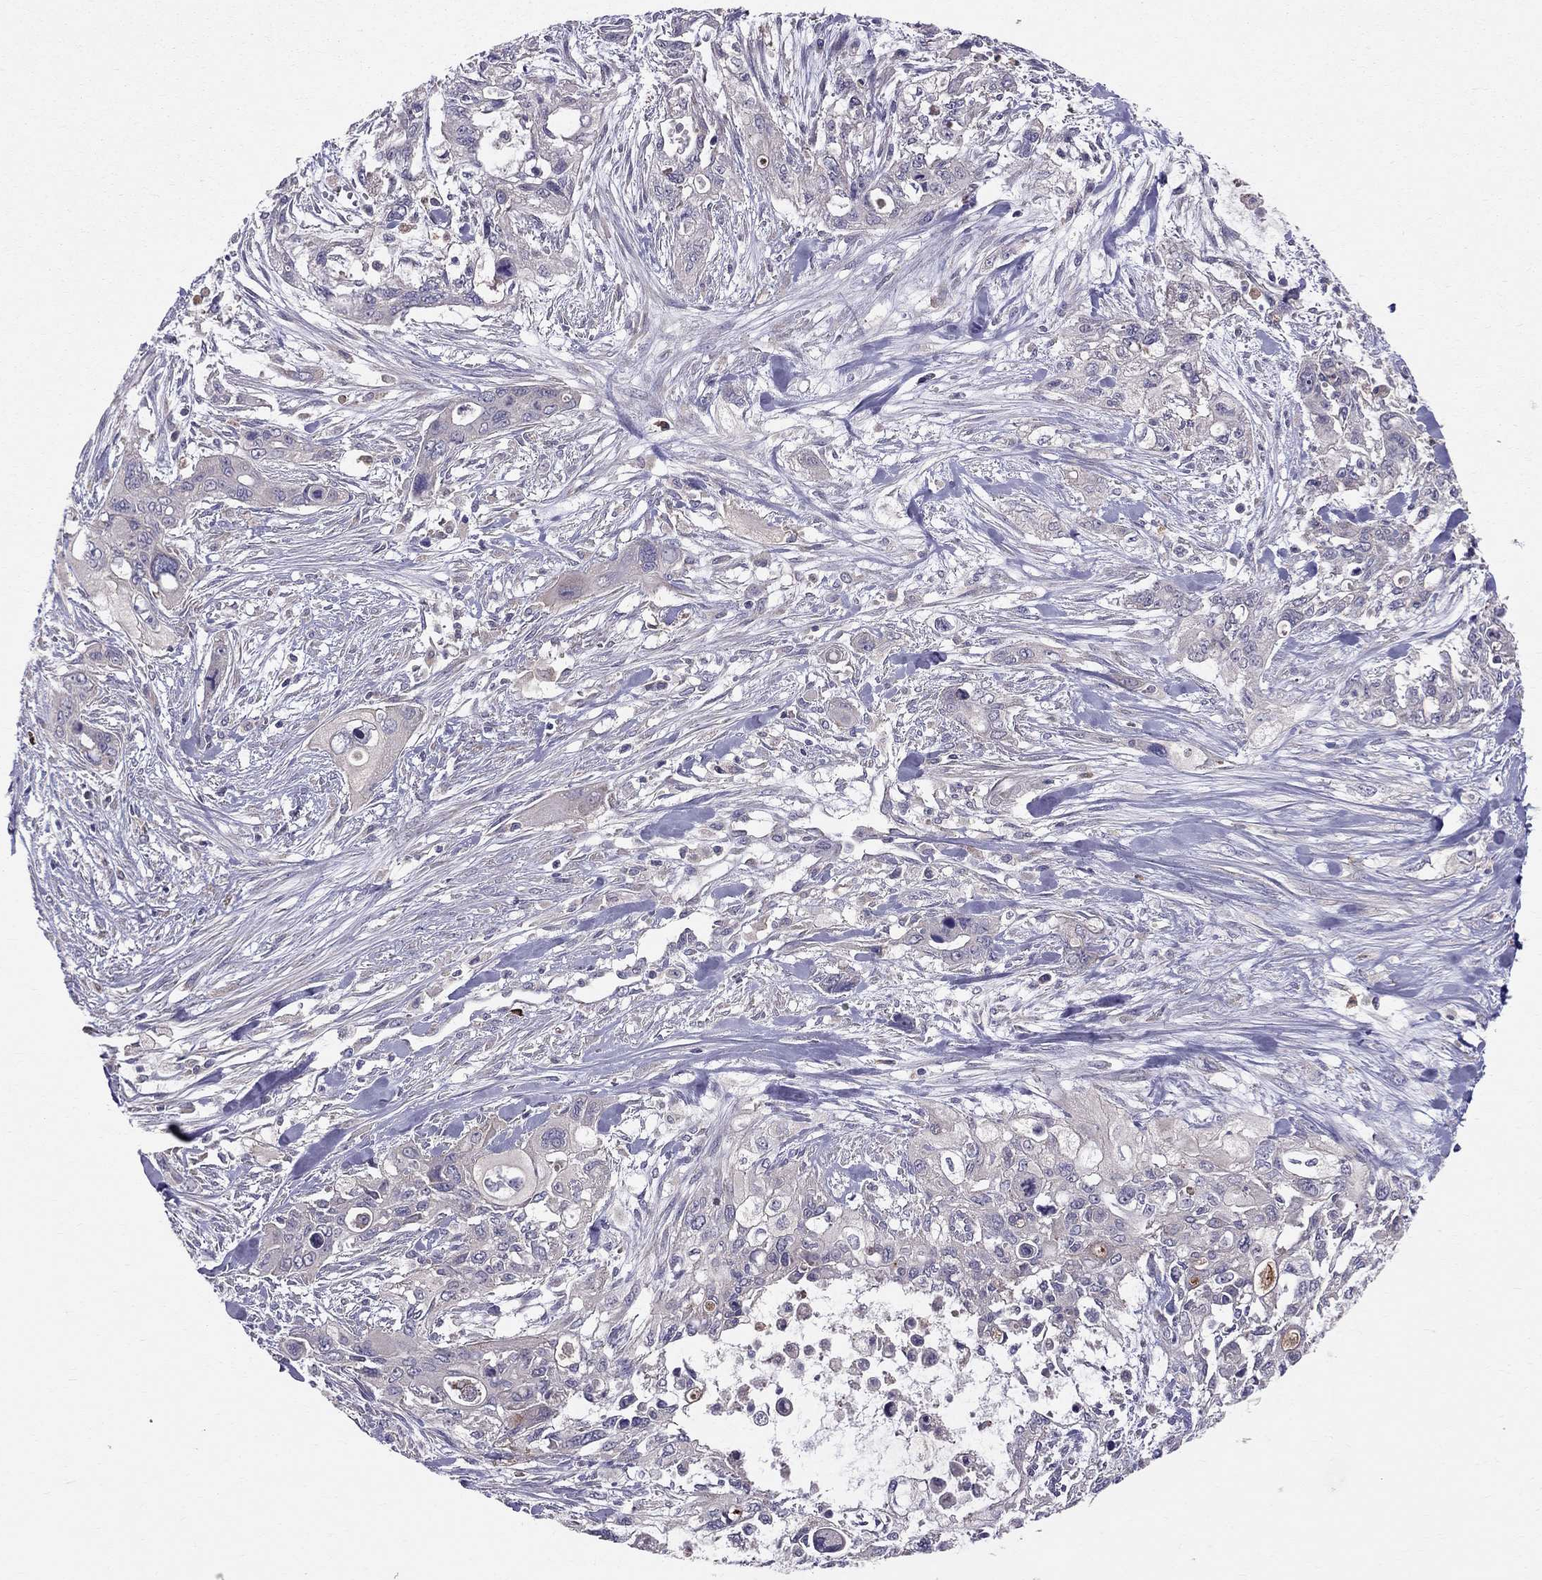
{"staining": {"intensity": "negative", "quantity": "none", "location": "none"}, "tissue": "pancreatic cancer", "cell_type": "Tumor cells", "image_type": "cancer", "snomed": [{"axis": "morphology", "description": "Adenocarcinoma, NOS"}, {"axis": "topography", "description": "Pancreas"}], "caption": "Immunohistochemistry (IHC) photomicrograph of pancreatic cancer stained for a protein (brown), which reveals no staining in tumor cells.", "gene": "PIK3CG", "patient": {"sex": "male", "age": 47}}